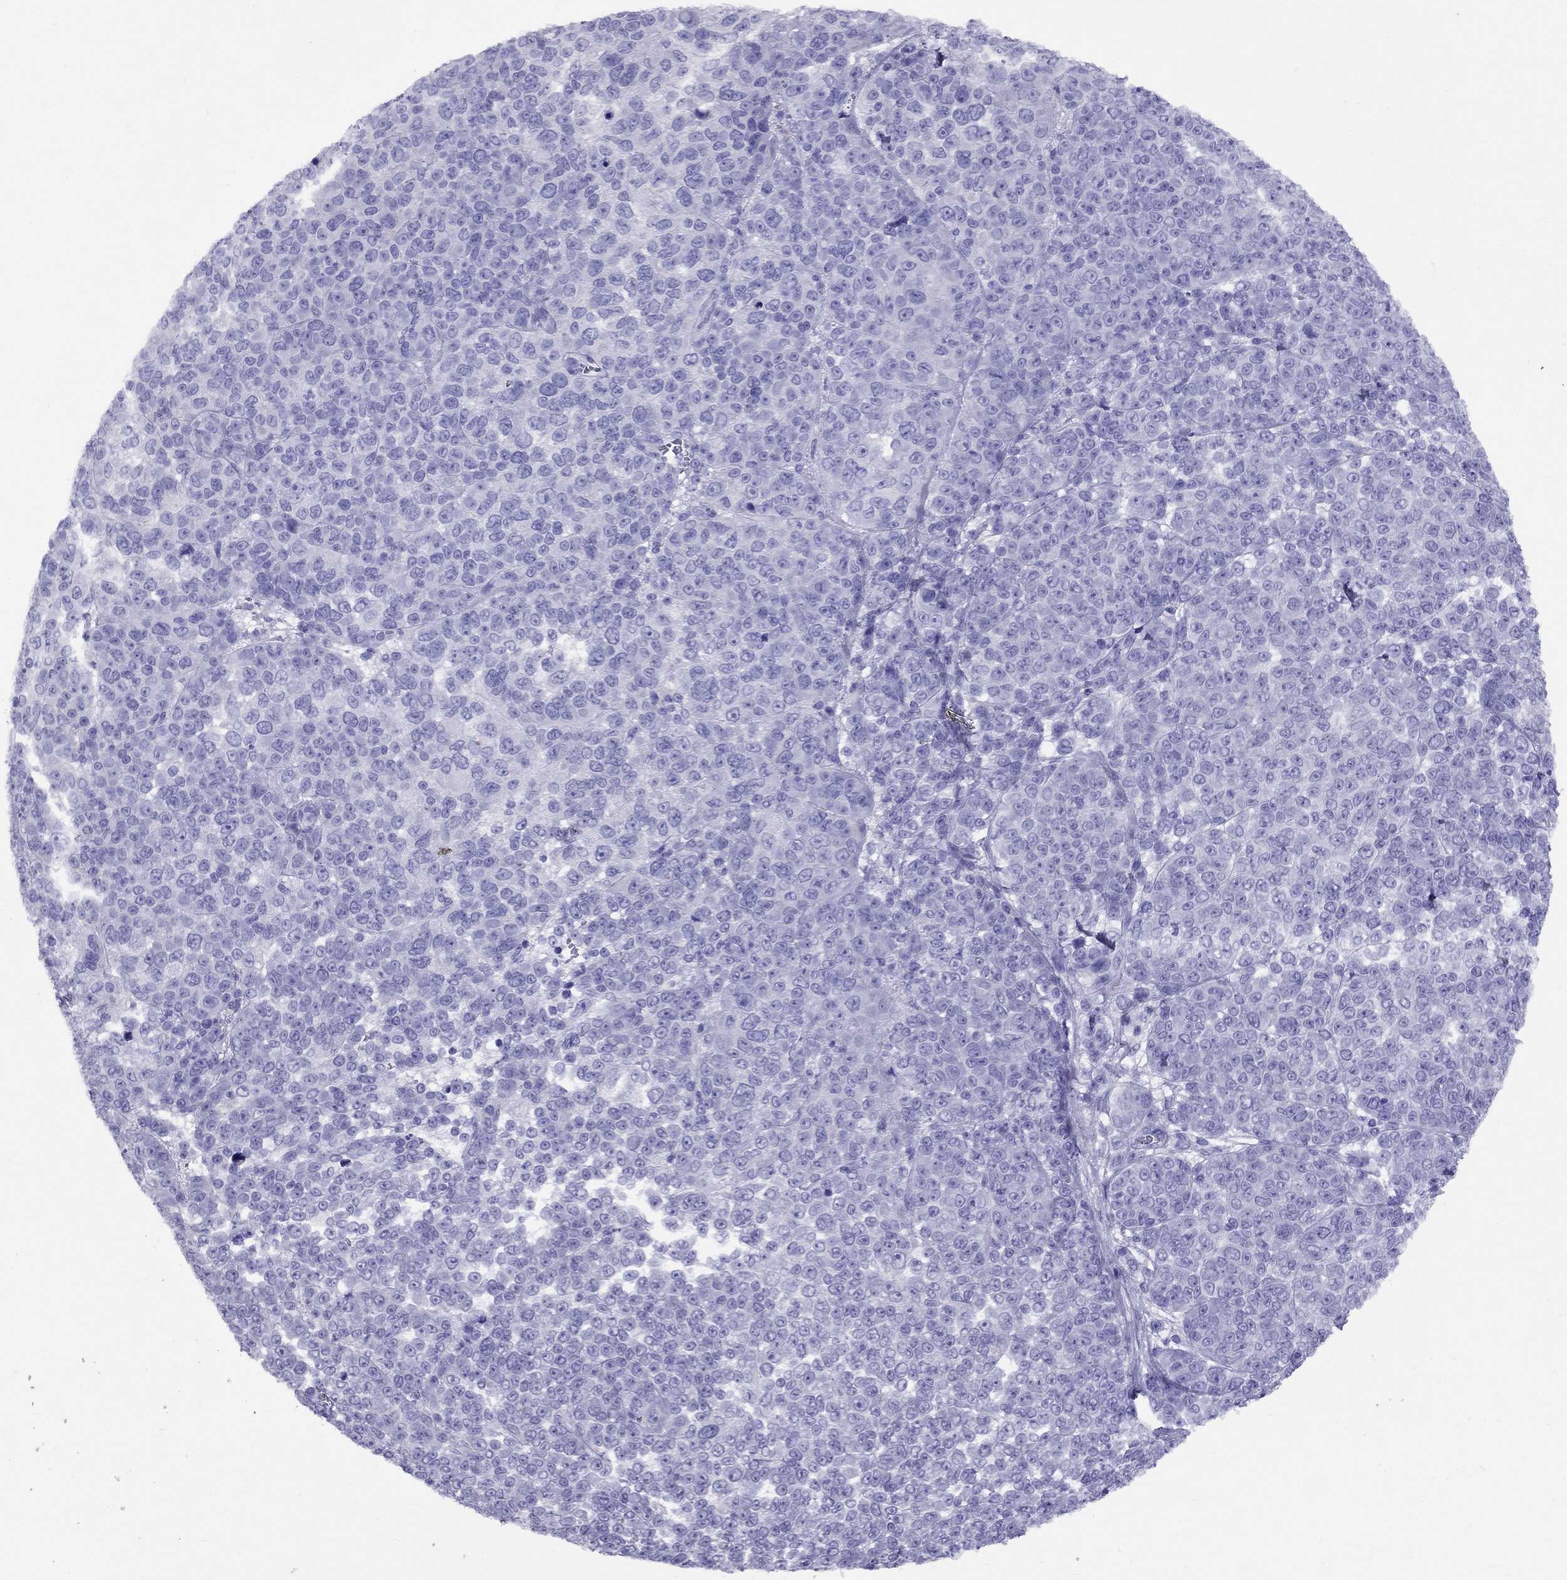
{"staining": {"intensity": "negative", "quantity": "none", "location": "none"}, "tissue": "melanoma", "cell_type": "Tumor cells", "image_type": "cancer", "snomed": [{"axis": "morphology", "description": "Malignant melanoma, NOS"}, {"axis": "topography", "description": "Skin"}], "caption": "The photomicrograph displays no significant expression in tumor cells of melanoma.", "gene": "AVPR1B", "patient": {"sex": "female", "age": 95}}